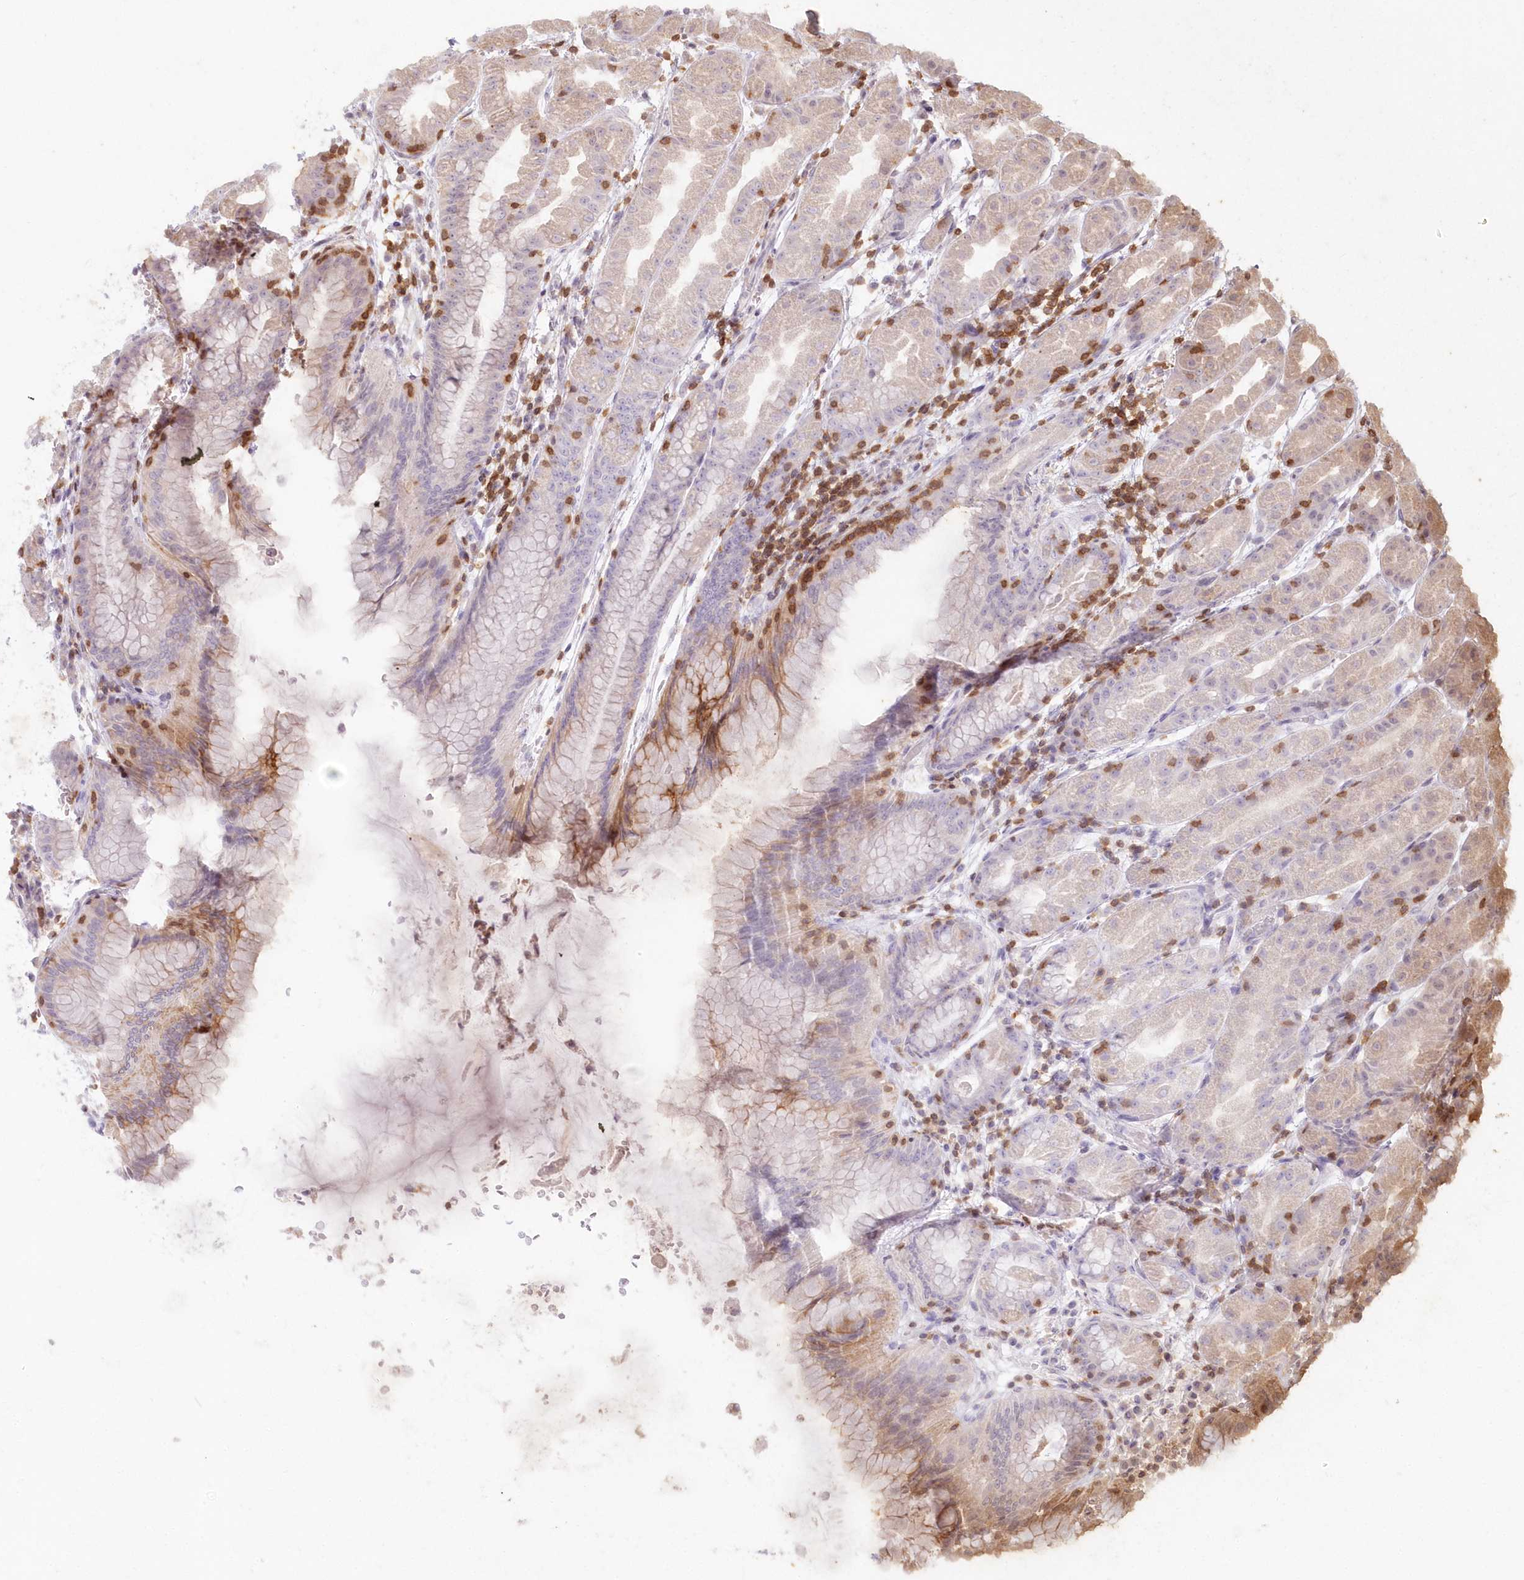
{"staining": {"intensity": "weak", "quantity": "<25%", "location": "cytoplasmic/membranous"}, "tissue": "stomach", "cell_type": "Glandular cells", "image_type": "normal", "snomed": [{"axis": "morphology", "description": "Normal tissue, NOS"}, {"axis": "topography", "description": "Stomach"}], "caption": "Immunohistochemistry of benign human stomach displays no staining in glandular cells. The staining was performed using DAB (3,3'-diaminobenzidine) to visualize the protein expression in brown, while the nuclei were stained in blue with hematoxylin (Magnification: 20x).", "gene": "MTMR3", "patient": {"sex": "female", "age": 79}}